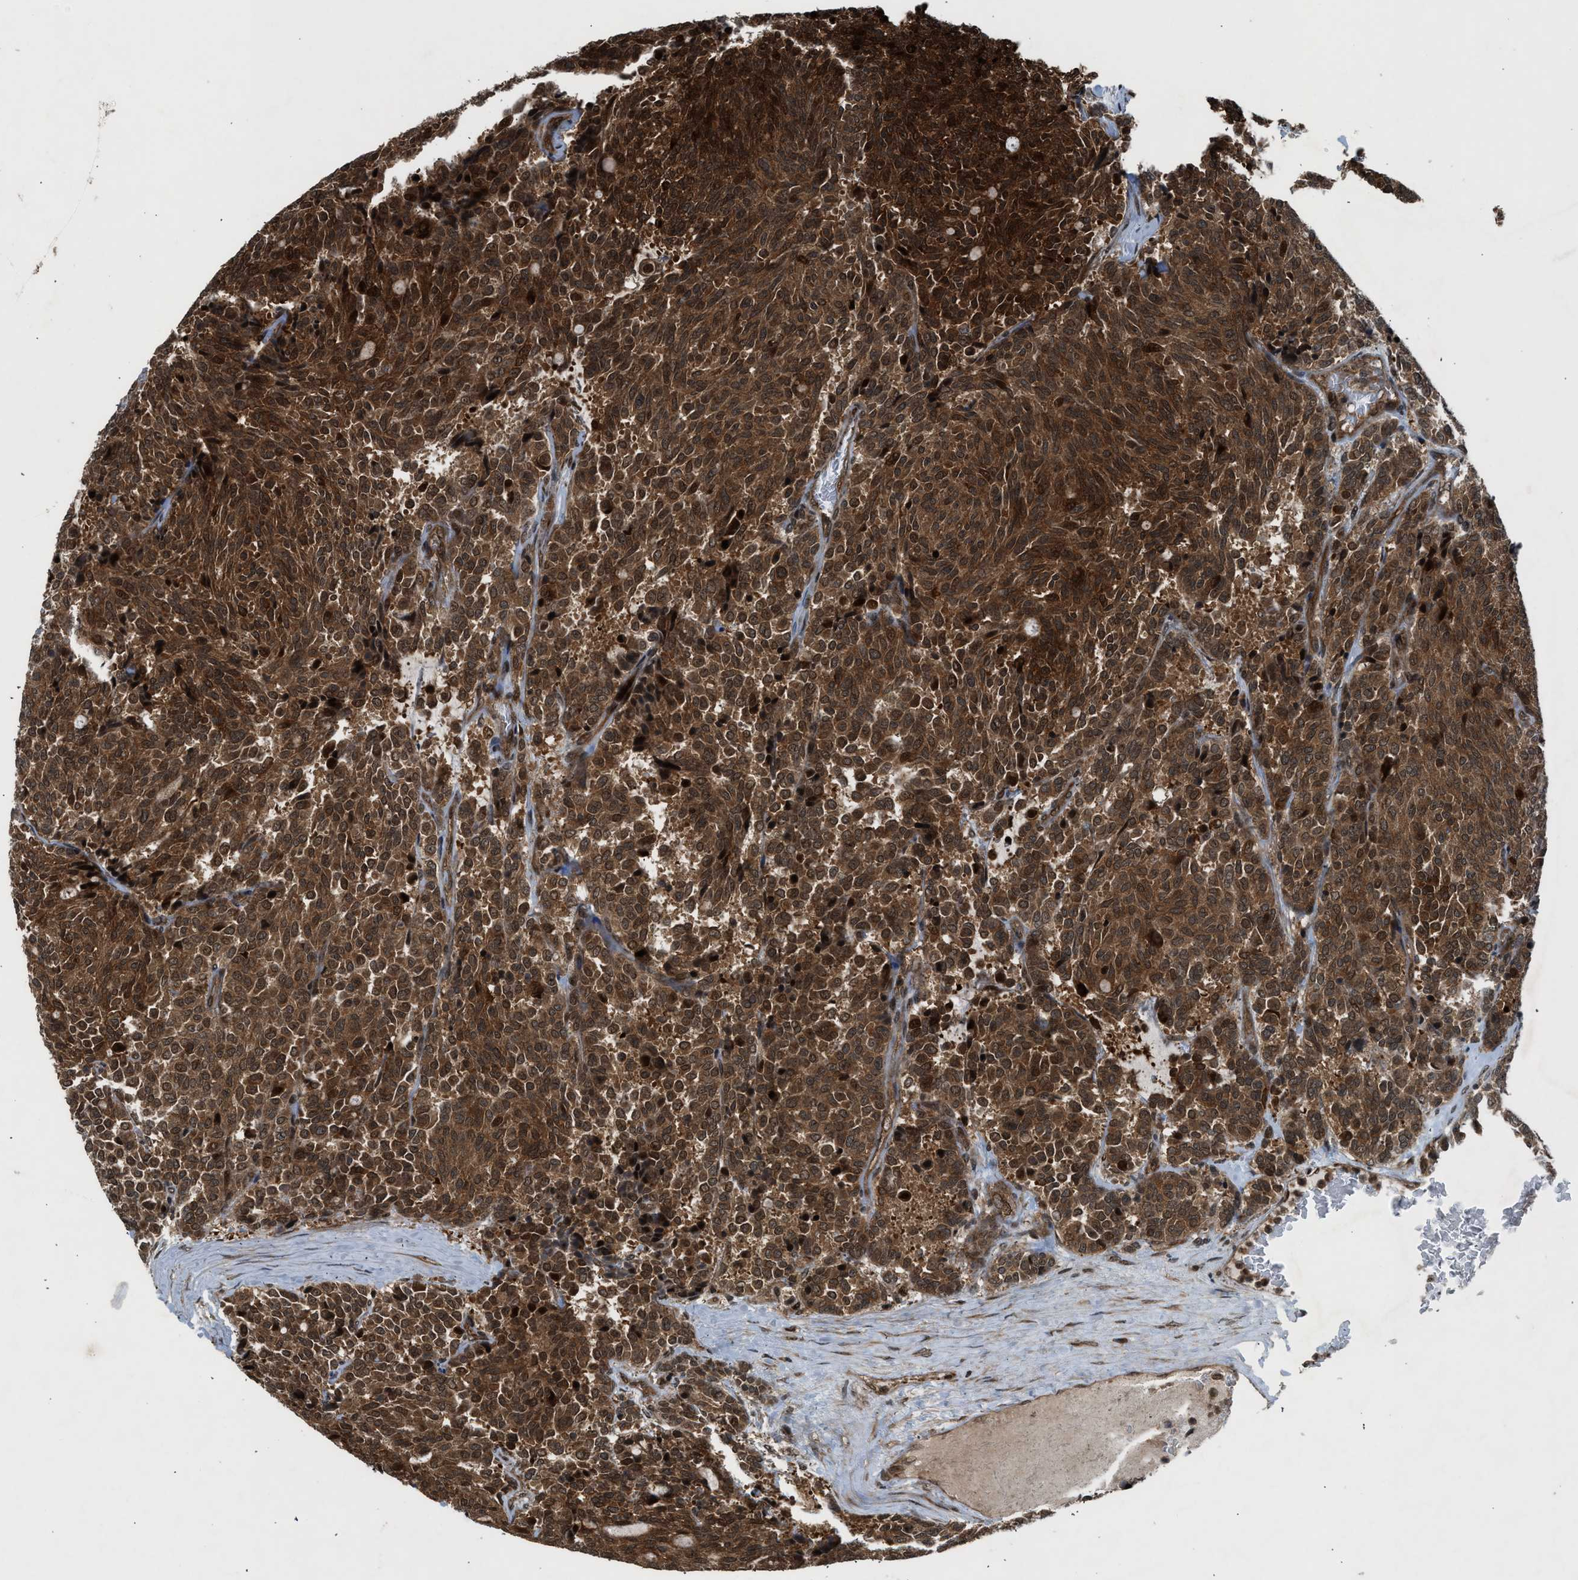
{"staining": {"intensity": "strong", "quantity": ">75%", "location": "cytoplasmic/membranous,nuclear"}, "tissue": "carcinoid", "cell_type": "Tumor cells", "image_type": "cancer", "snomed": [{"axis": "morphology", "description": "Carcinoid, malignant, NOS"}, {"axis": "topography", "description": "Pancreas"}], "caption": "High-power microscopy captured an IHC histopathology image of carcinoid, revealing strong cytoplasmic/membranous and nuclear expression in about >75% of tumor cells.", "gene": "TXNL1", "patient": {"sex": "female", "age": 54}}